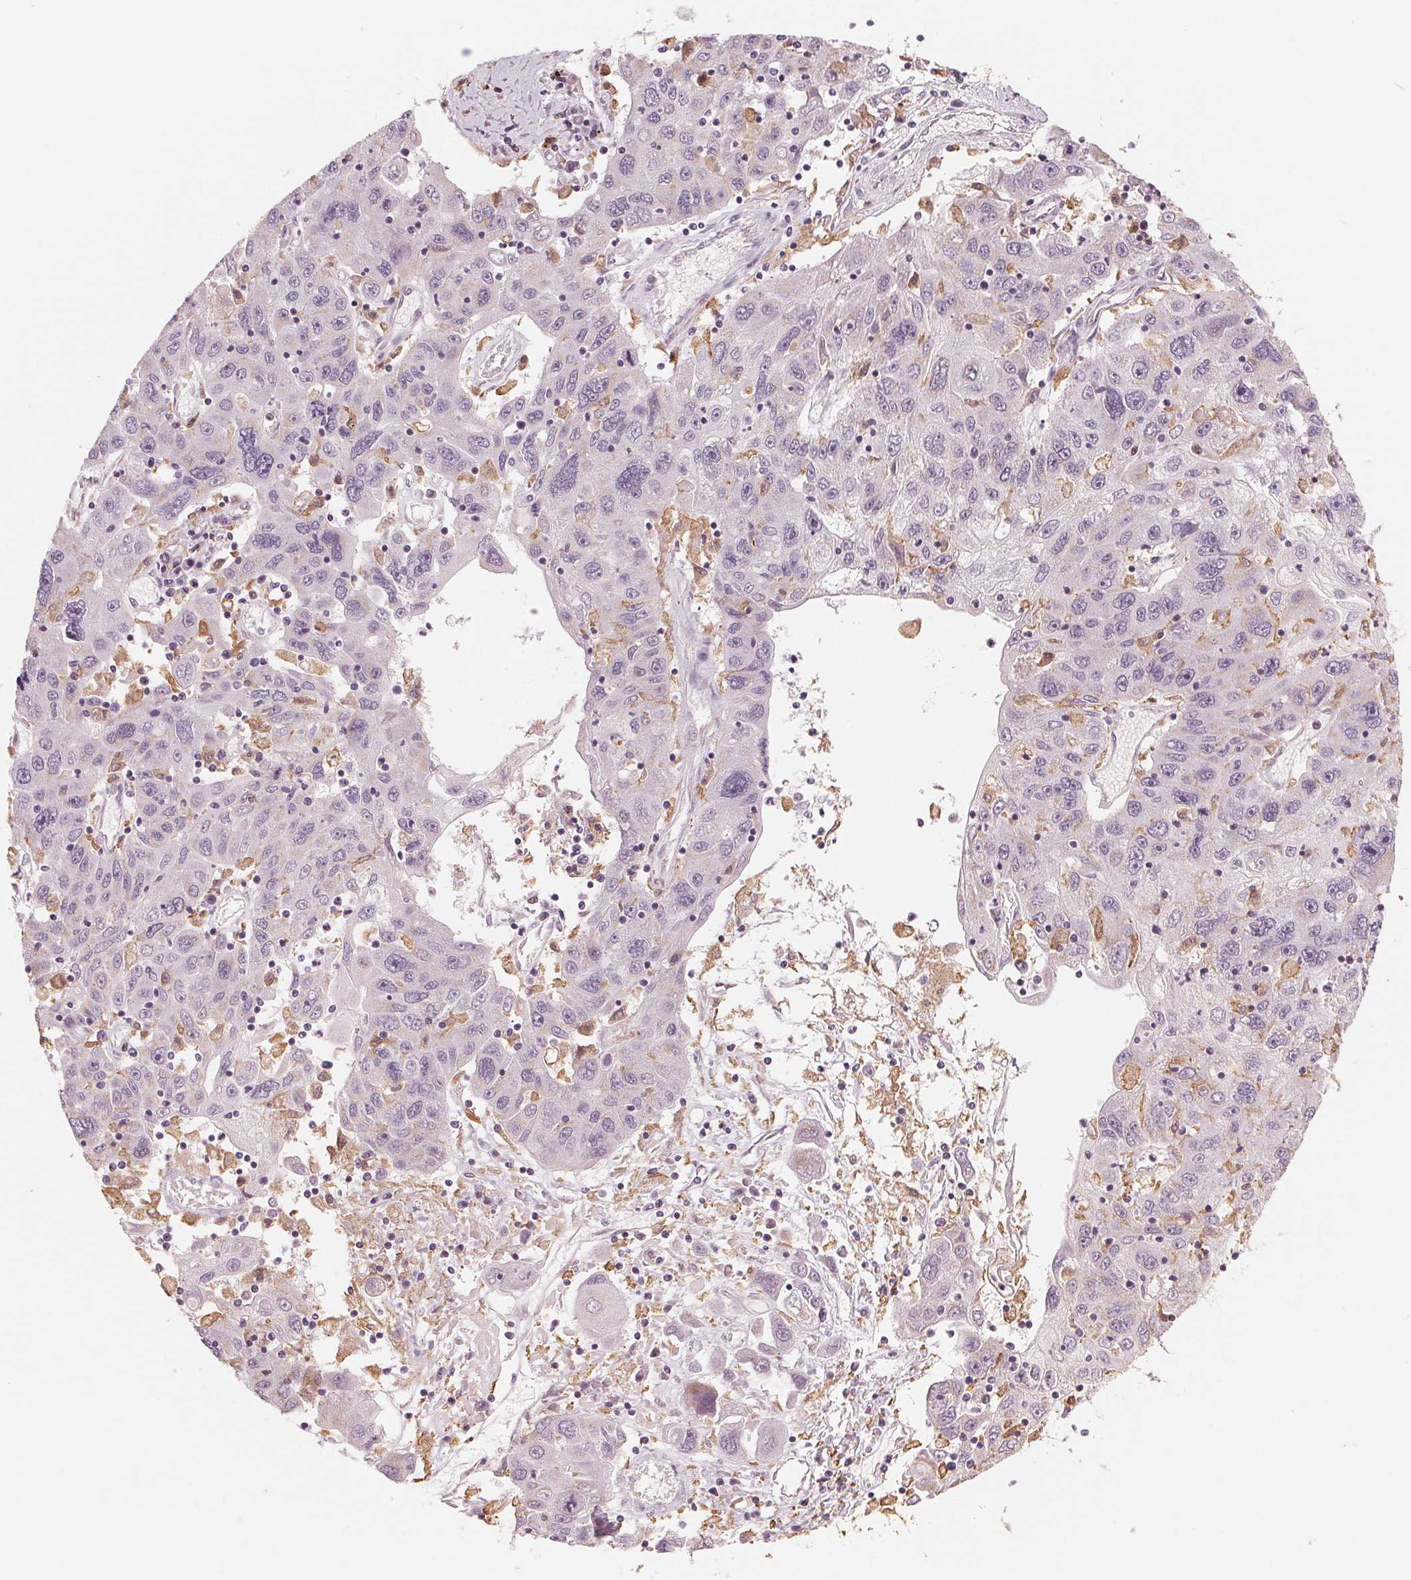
{"staining": {"intensity": "negative", "quantity": "none", "location": "none"}, "tissue": "stomach cancer", "cell_type": "Tumor cells", "image_type": "cancer", "snomed": [{"axis": "morphology", "description": "Adenocarcinoma, NOS"}, {"axis": "topography", "description": "Stomach"}], "caption": "Immunohistochemical staining of adenocarcinoma (stomach) demonstrates no significant expression in tumor cells. The staining is performed using DAB (3,3'-diaminobenzidine) brown chromogen with nuclei counter-stained in using hematoxylin.", "gene": "IL9R", "patient": {"sex": "male", "age": 56}}